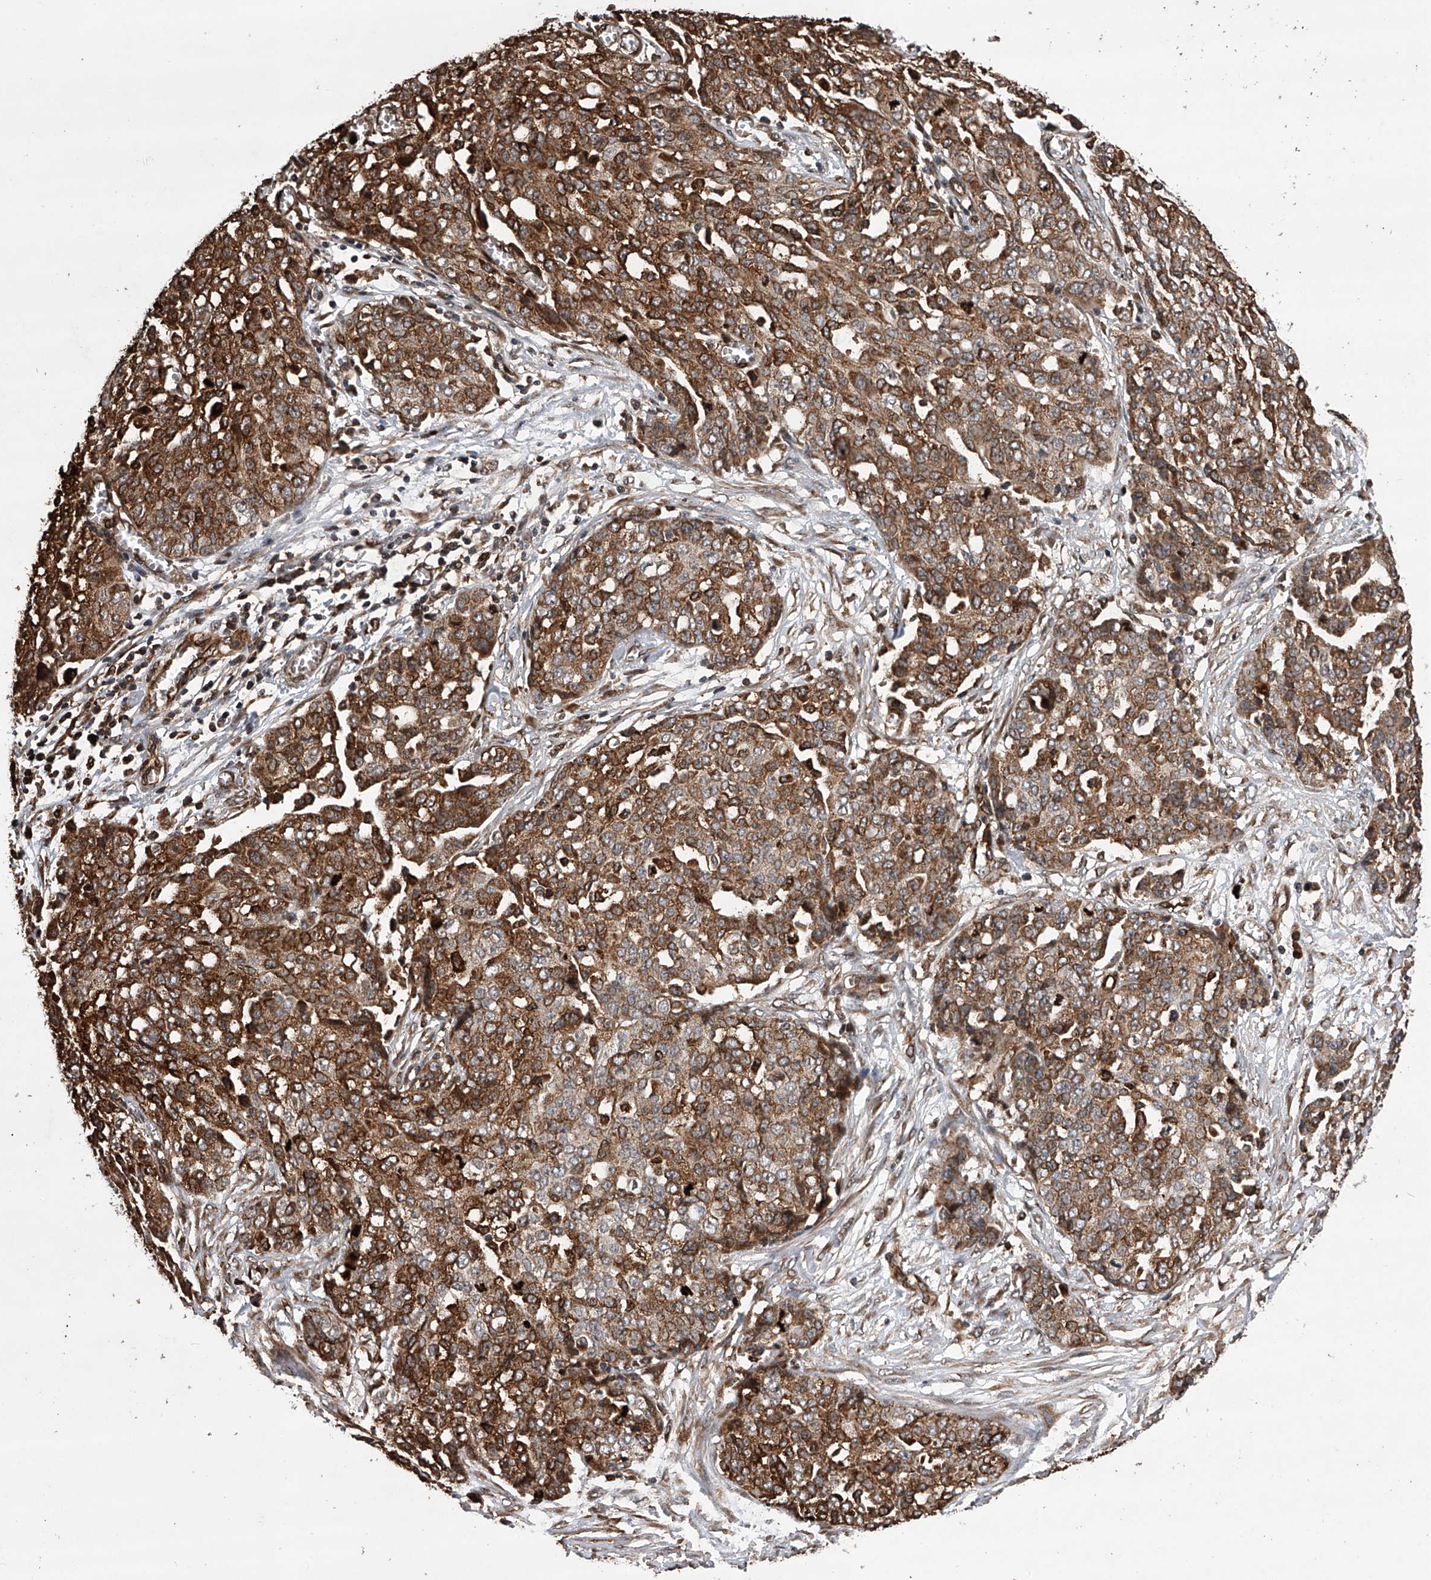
{"staining": {"intensity": "strong", "quantity": ">75%", "location": "cytoplasmic/membranous"}, "tissue": "ovarian cancer", "cell_type": "Tumor cells", "image_type": "cancer", "snomed": [{"axis": "morphology", "description": "Cystadenocarcinoma, serous, NOS"}, {"axis": "topography", "description": "Soft tissue"}, {"axis": "topography", "description": "Ovary"}], "caption": "Tumor cells show high levels of strong cytoplasmic/membranous staining in about >75% of cells in ovarian serous cystadenocarcinoma.", "gene": "MAP3K11", "patient": {"sex": "female", "age": 57}}